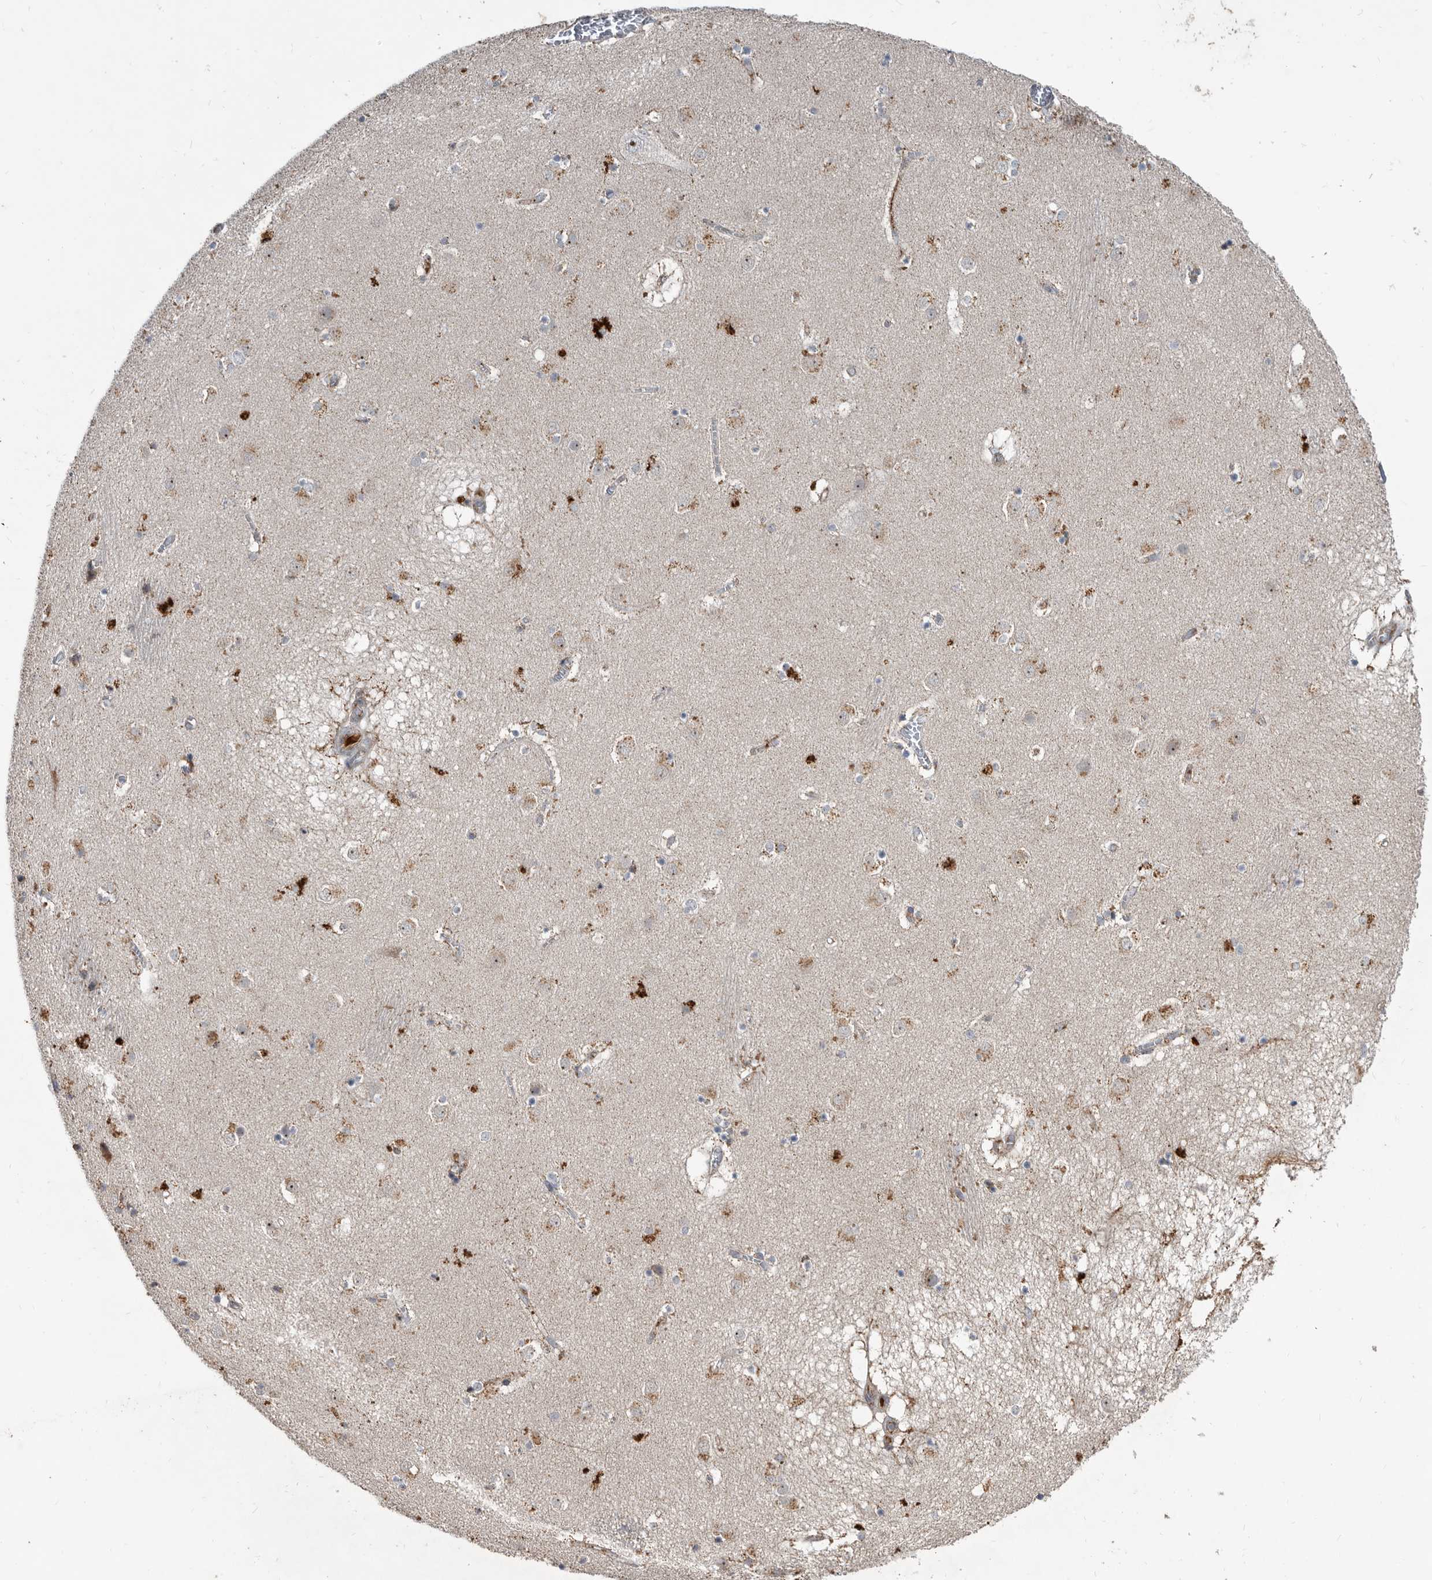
{"staining": {"intensity": "moderate", "quantity": "<25%", "location": "cytoplasmic/membranous"}, "tissue": "caudate", "cell_type": "Glial cells", "image_type": "normal", "snomed": [{"axis": "morphology", "description": "Normal tissue, NOS"}, {"axis": "topography", "description": "Lateral ventricle wall"}], "caption": "Immunohistochemical staining of benign caudate shows <25% levels of moderate cytoplasmic/membranous protein staining in approximately <25% of glial cells. The staining was performed using DAB (3,3'-diaminobenzidine), with brown indicating positive protein expression. Nuclei are stained blue with hematoxylin.", "gene": "PI15", "patient": {"sex": "male", "age": 70}}